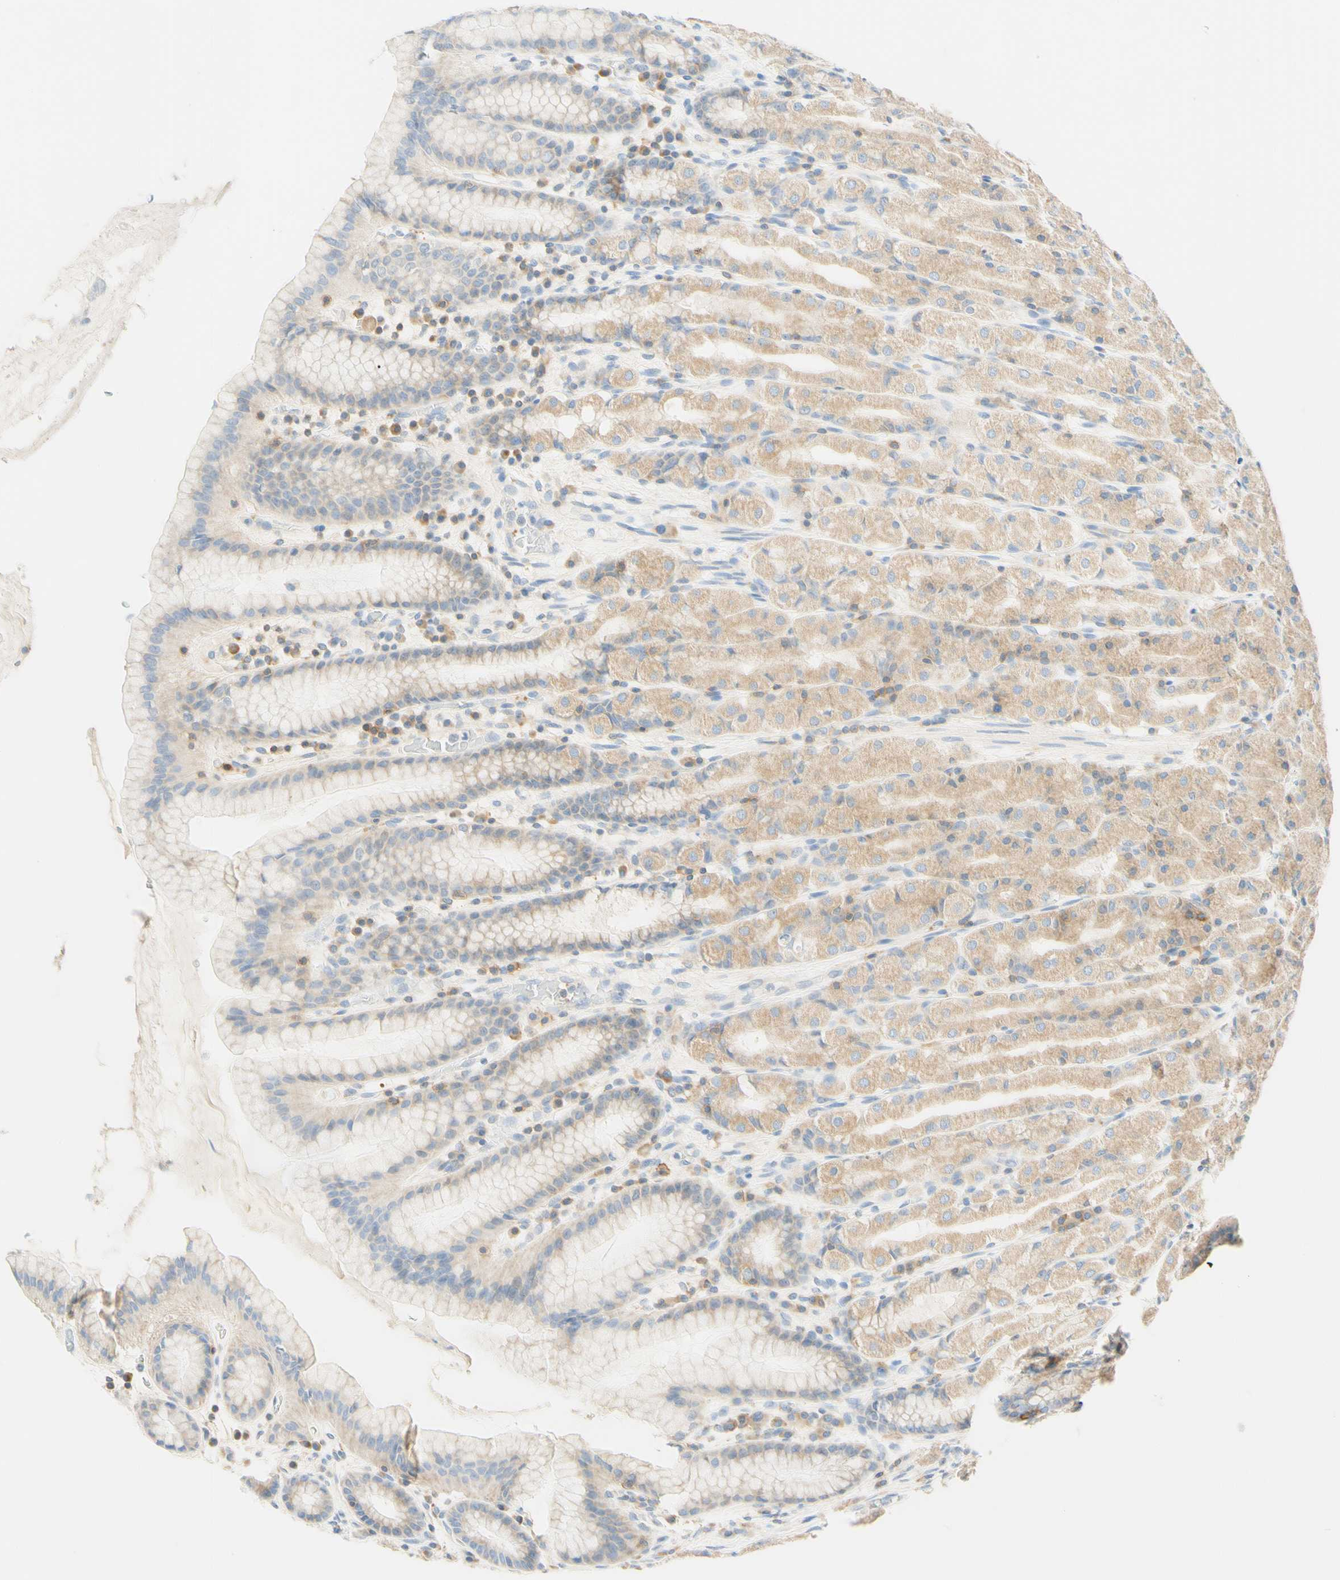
{"staining": {"intensity": "weak", "quantity": ">75%", "location": "cytoplasmic/membranous"}, "tissue": "stomach", "cell_type": "Glandular cells", "image_type": "normal", "snomed": [{"axis": "morphology", "description": "Normal tissue, NOS"}, {"axis": "topography", "description": "Stomach, upper"}], "caption": "The micrograph demonstrates staining of benign stomach, revealing weak cytoplasmic/membranous protein staining (brown color) within glandular cells. The protein of interest is stained brown, and the nuclei are stained in blue (DAB IHC with brightfield microscopy, high magnification).", "gene": "LAT", "patient": {"sex": "male", "age": 68}}